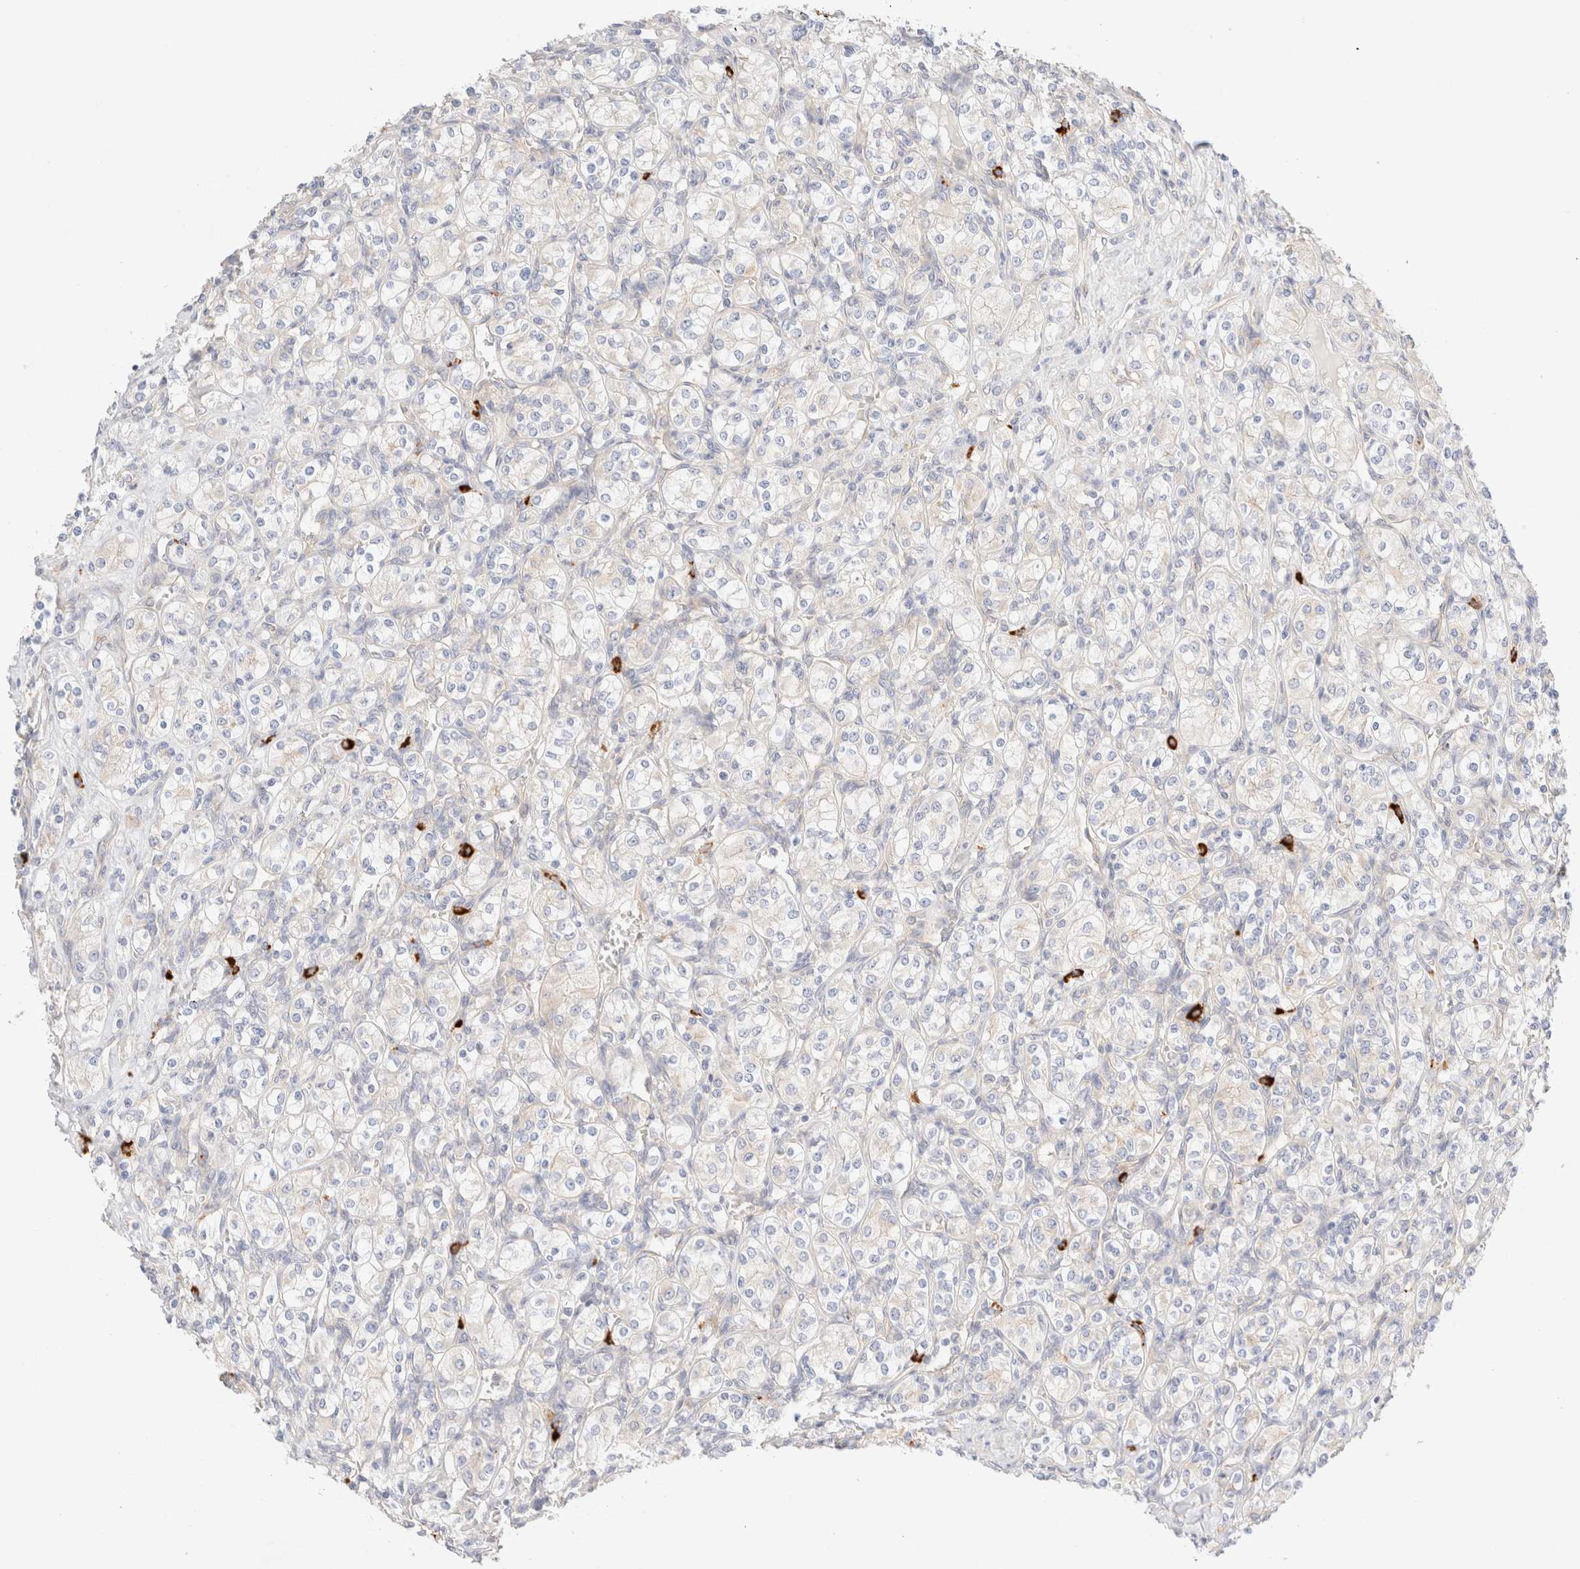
{"staining": {"intensity": "negative", "quantity": "none", "location": "none"}, "tissue": "renal cancer", "cell_type": "Tumor cells", "image_type": "cancer", "snomed": [{"axis": "morphology", "description": "Adenocarcinoma, NOS"}, {"axis": "topography", "description": "Kidney"}], "caption": "Immunohistochemistry (IHC) of renal cancer exhibits no positivity in tumor cells.", "gene": "NIBAN2", "patient": {"sex": "male", "age": 77}}